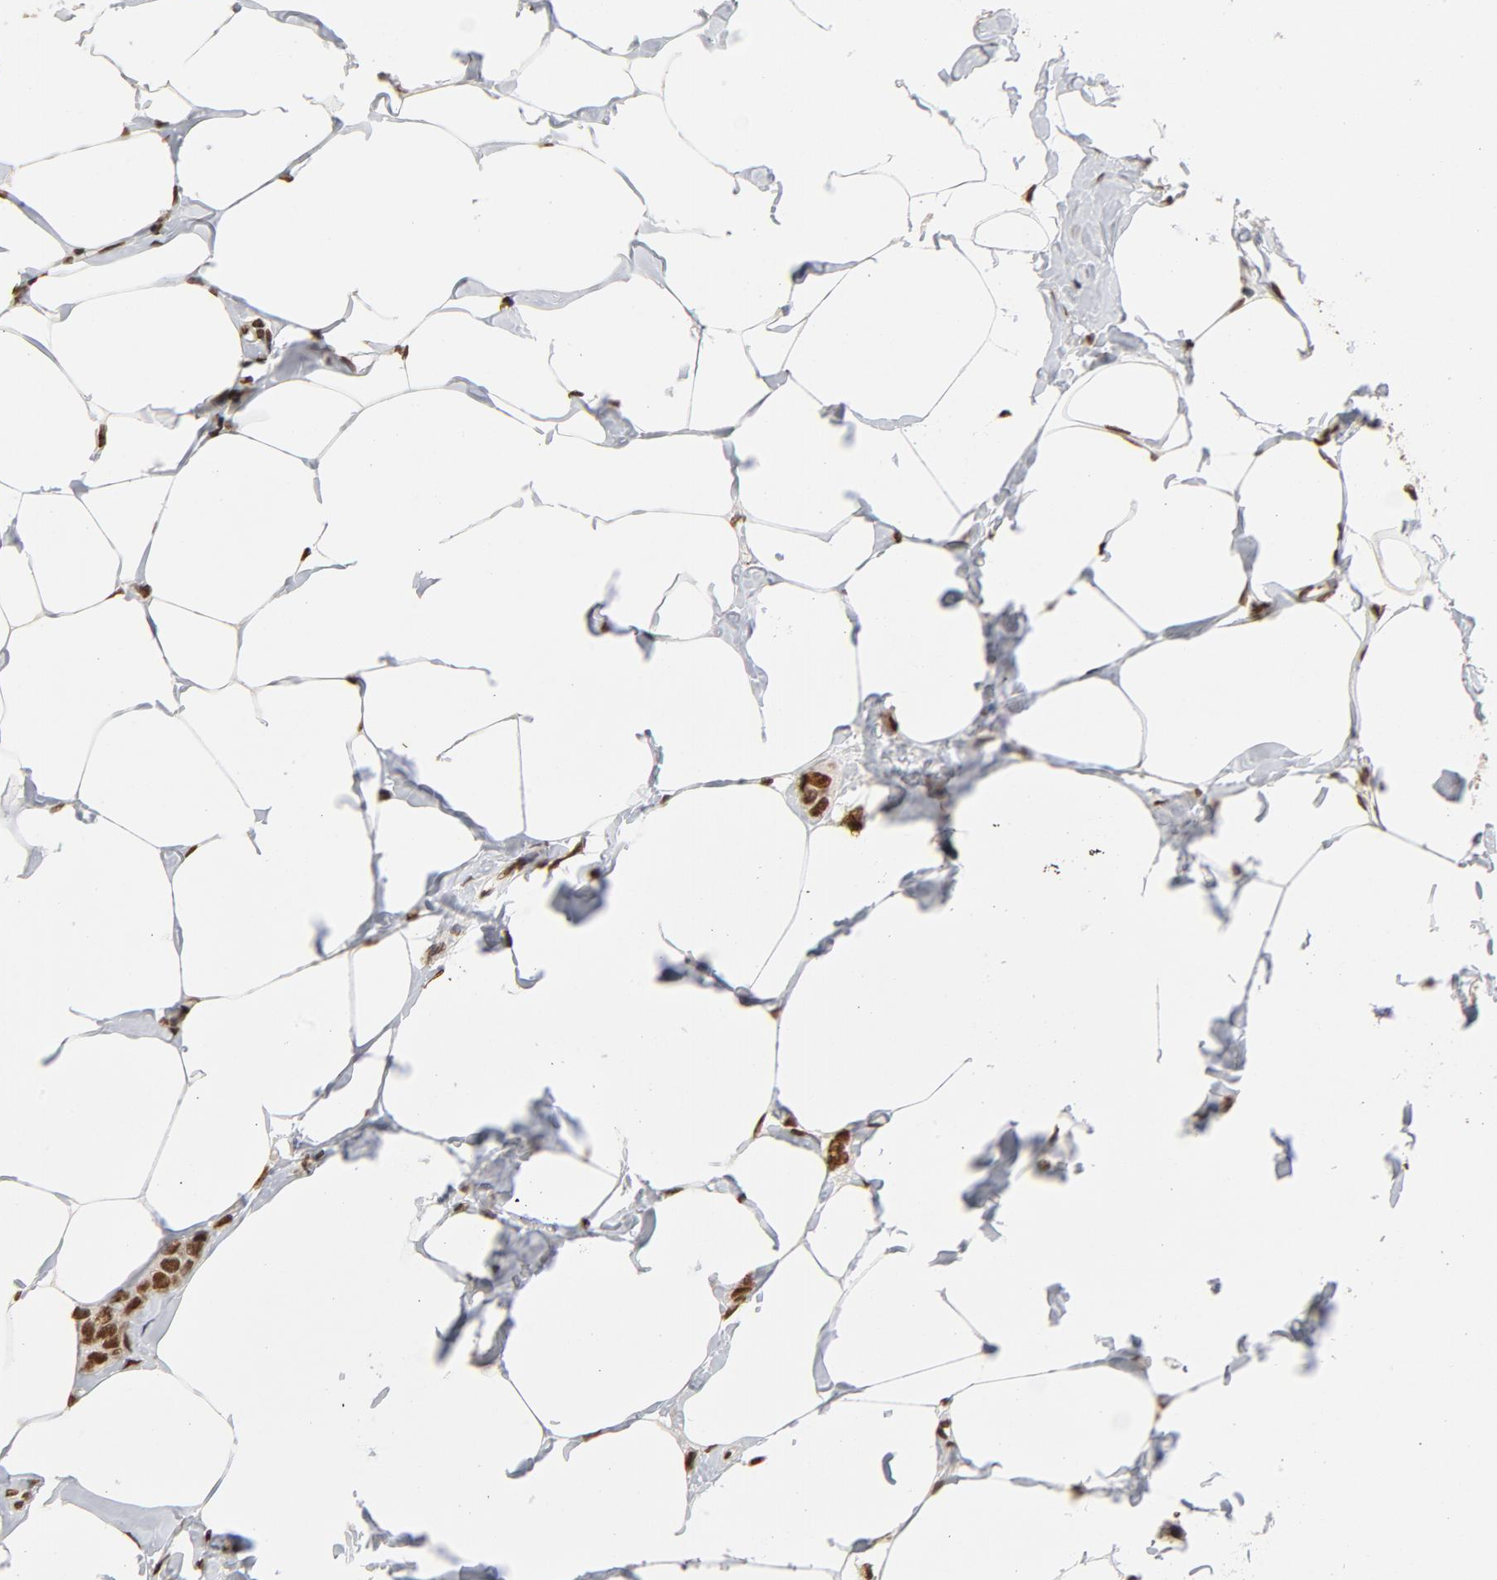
{"staining": {"intensity": "moderate", "quantity": ">75%", "location": "nuclear"}, "tissue": "breast cancer", "cell_type": "Tumor cells", "image_type": "cancer", "snomed": [{"axis": "morphology", "description": "Normal tissue, NOS"}, {"axis": "morphology", "description": "Duct carcinoma"}, {"axis": "topography", "description": "Breast"}], "caption": "A medium amount of moderate nuclear staining is identified in about >75% of tumor cells in breast cancer (infiltrating ductal carcinoma) tissue.", "gene": "TP53BP1", "patient": {"sex": "female", "age": 50}}